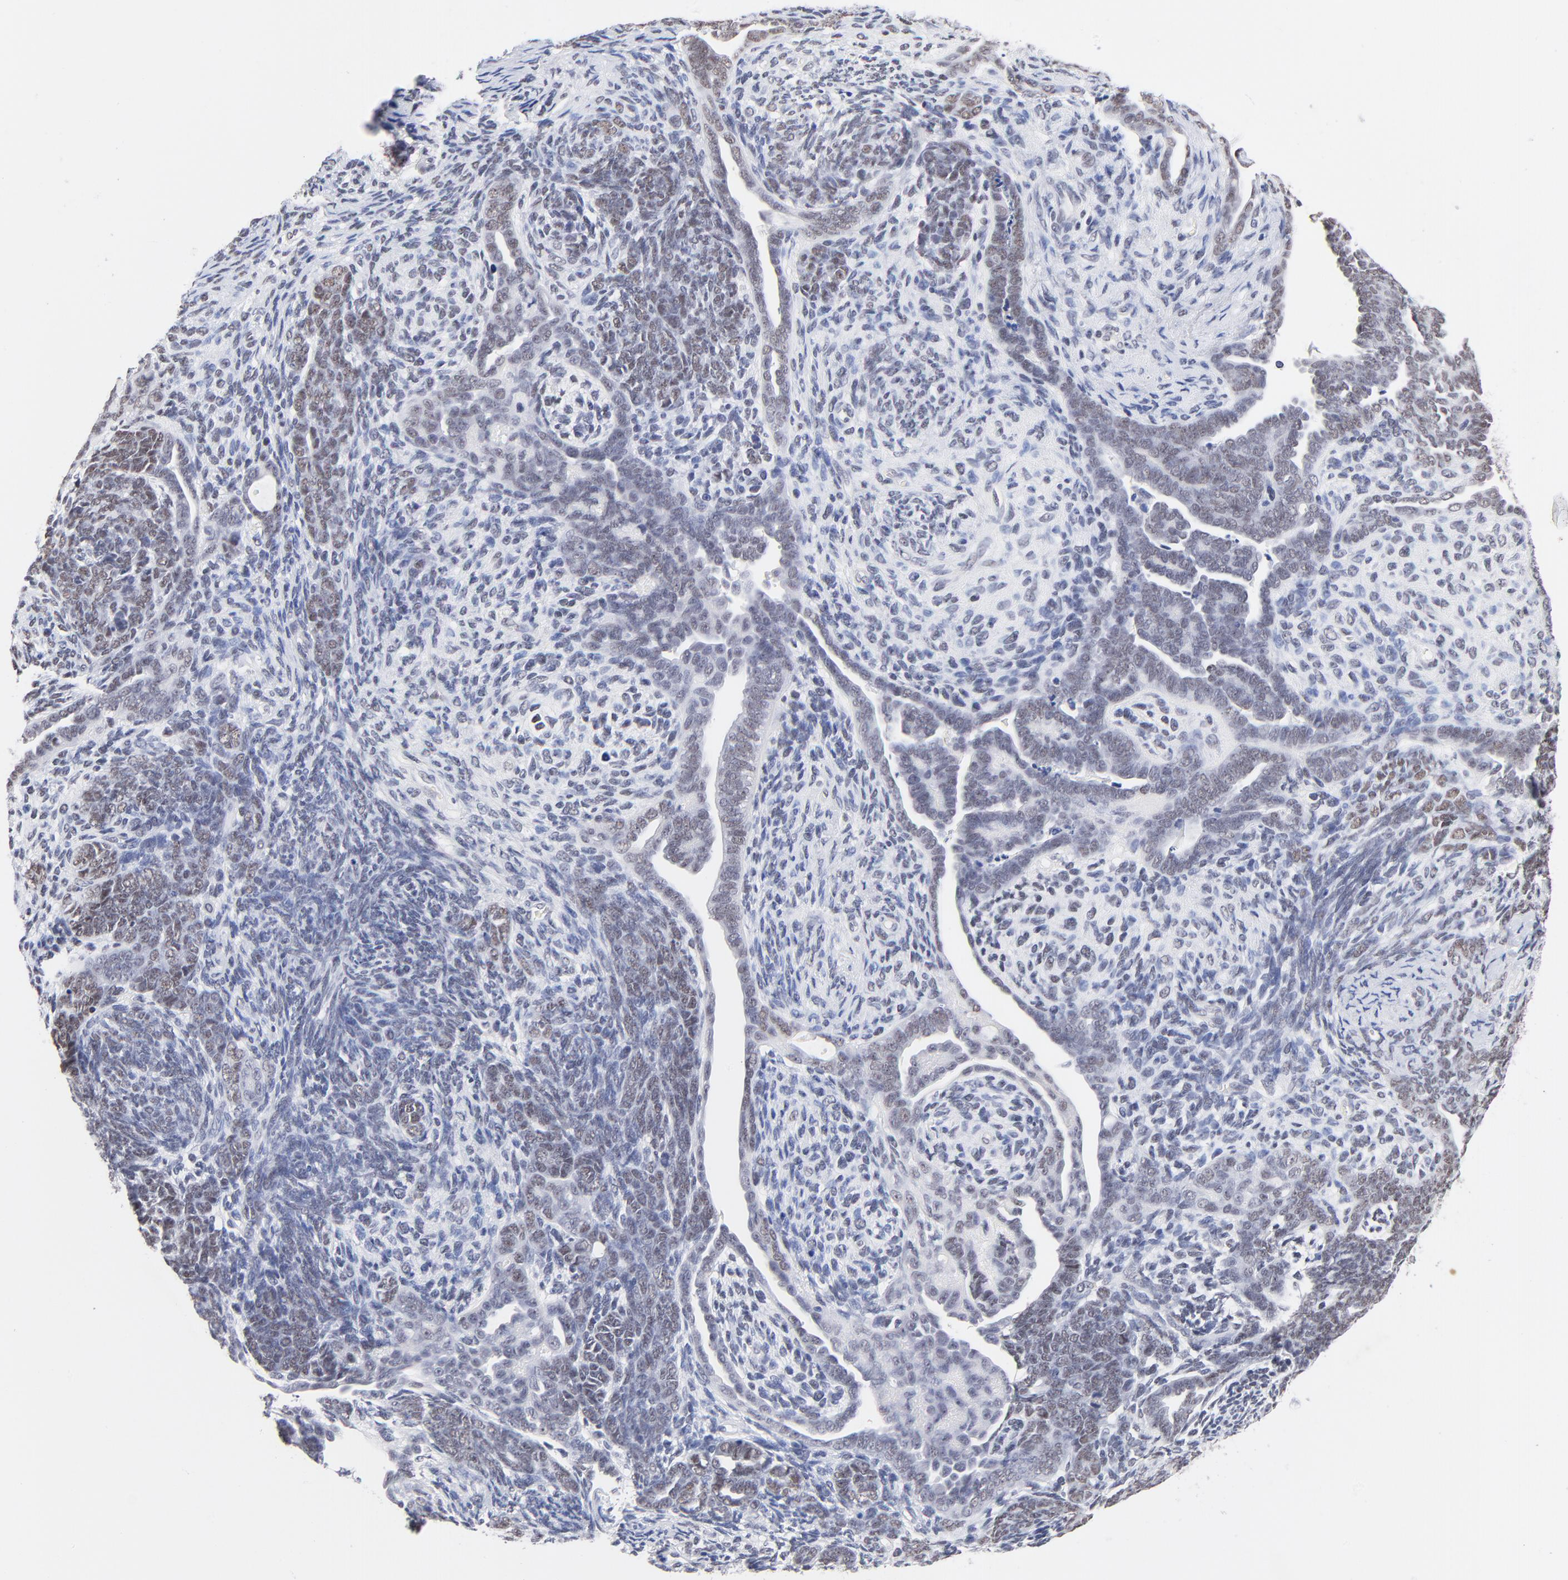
{"staining": {"intensity": "negative", "quantity": "none", "location": "none"}, "tissue": "endometrial cancer", "cell_type": "Tumor cells", "image_type": "cancer", "snomed": [{"axis": "morphology", "description": "Neoplasm, malignant, NOS"}, {"axis": "topography", "description": "Endometrium"}], "caption": "Immunohistochemistry (IHC) of human endometrial cancer demonstrates no positivity in tumor cells.", "gene": "ZNF74", "patient": {"sex": "female", "age": 74}}